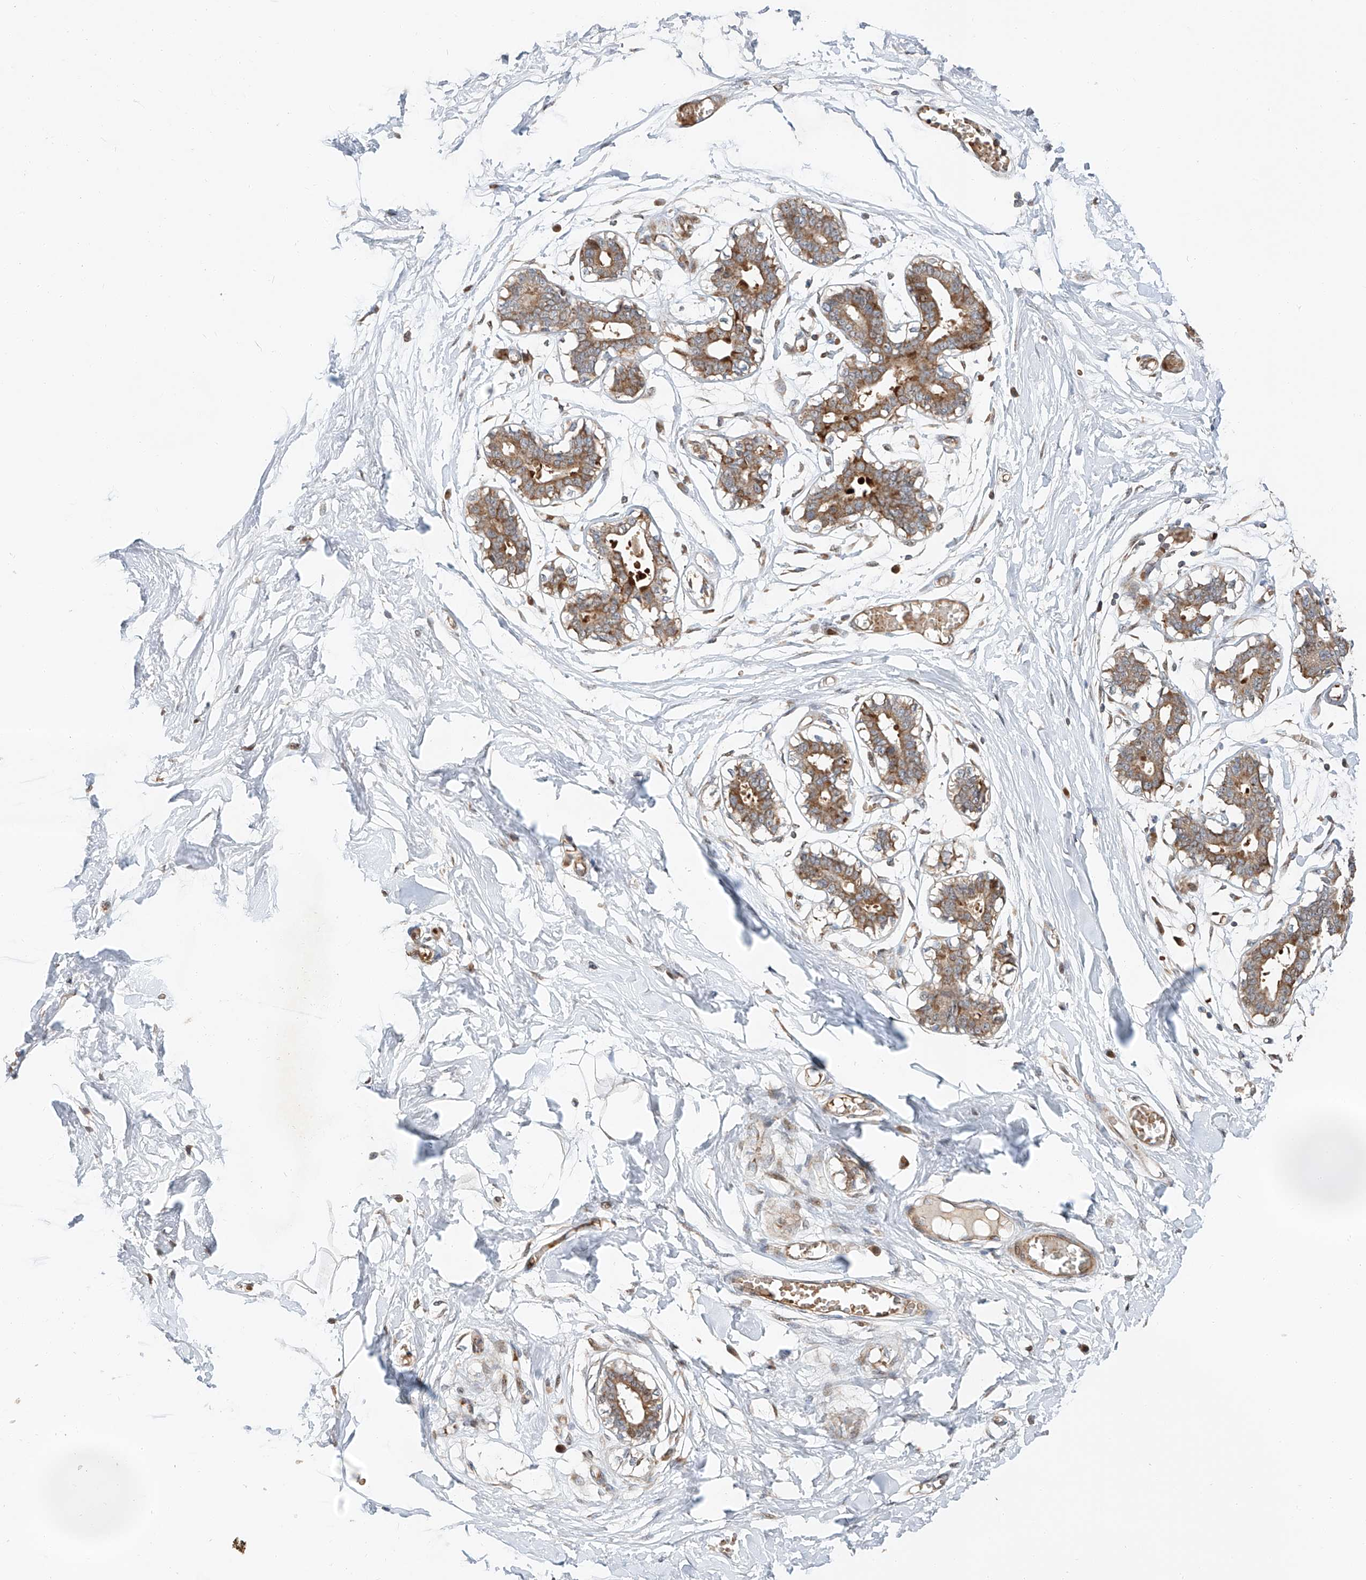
{"staining": {"intensity": "negative", "quantity": "none", "location": "none"}, "tissue": "breast", "cell_type": "Adipocytes", "image_type": "normal", "snomed": [{"axis": "morphology", "description": "Normal tissue, NOS"}, {"axis": "topography", "description": "Breast"}], "caption": "Immunohistochemistry (IHC) image of unremarkable breast stained for a protein (brown), which shows no positivity in adipocytes.", "gene": "USF3", "patient": {"sex": "female", "age": 27}}